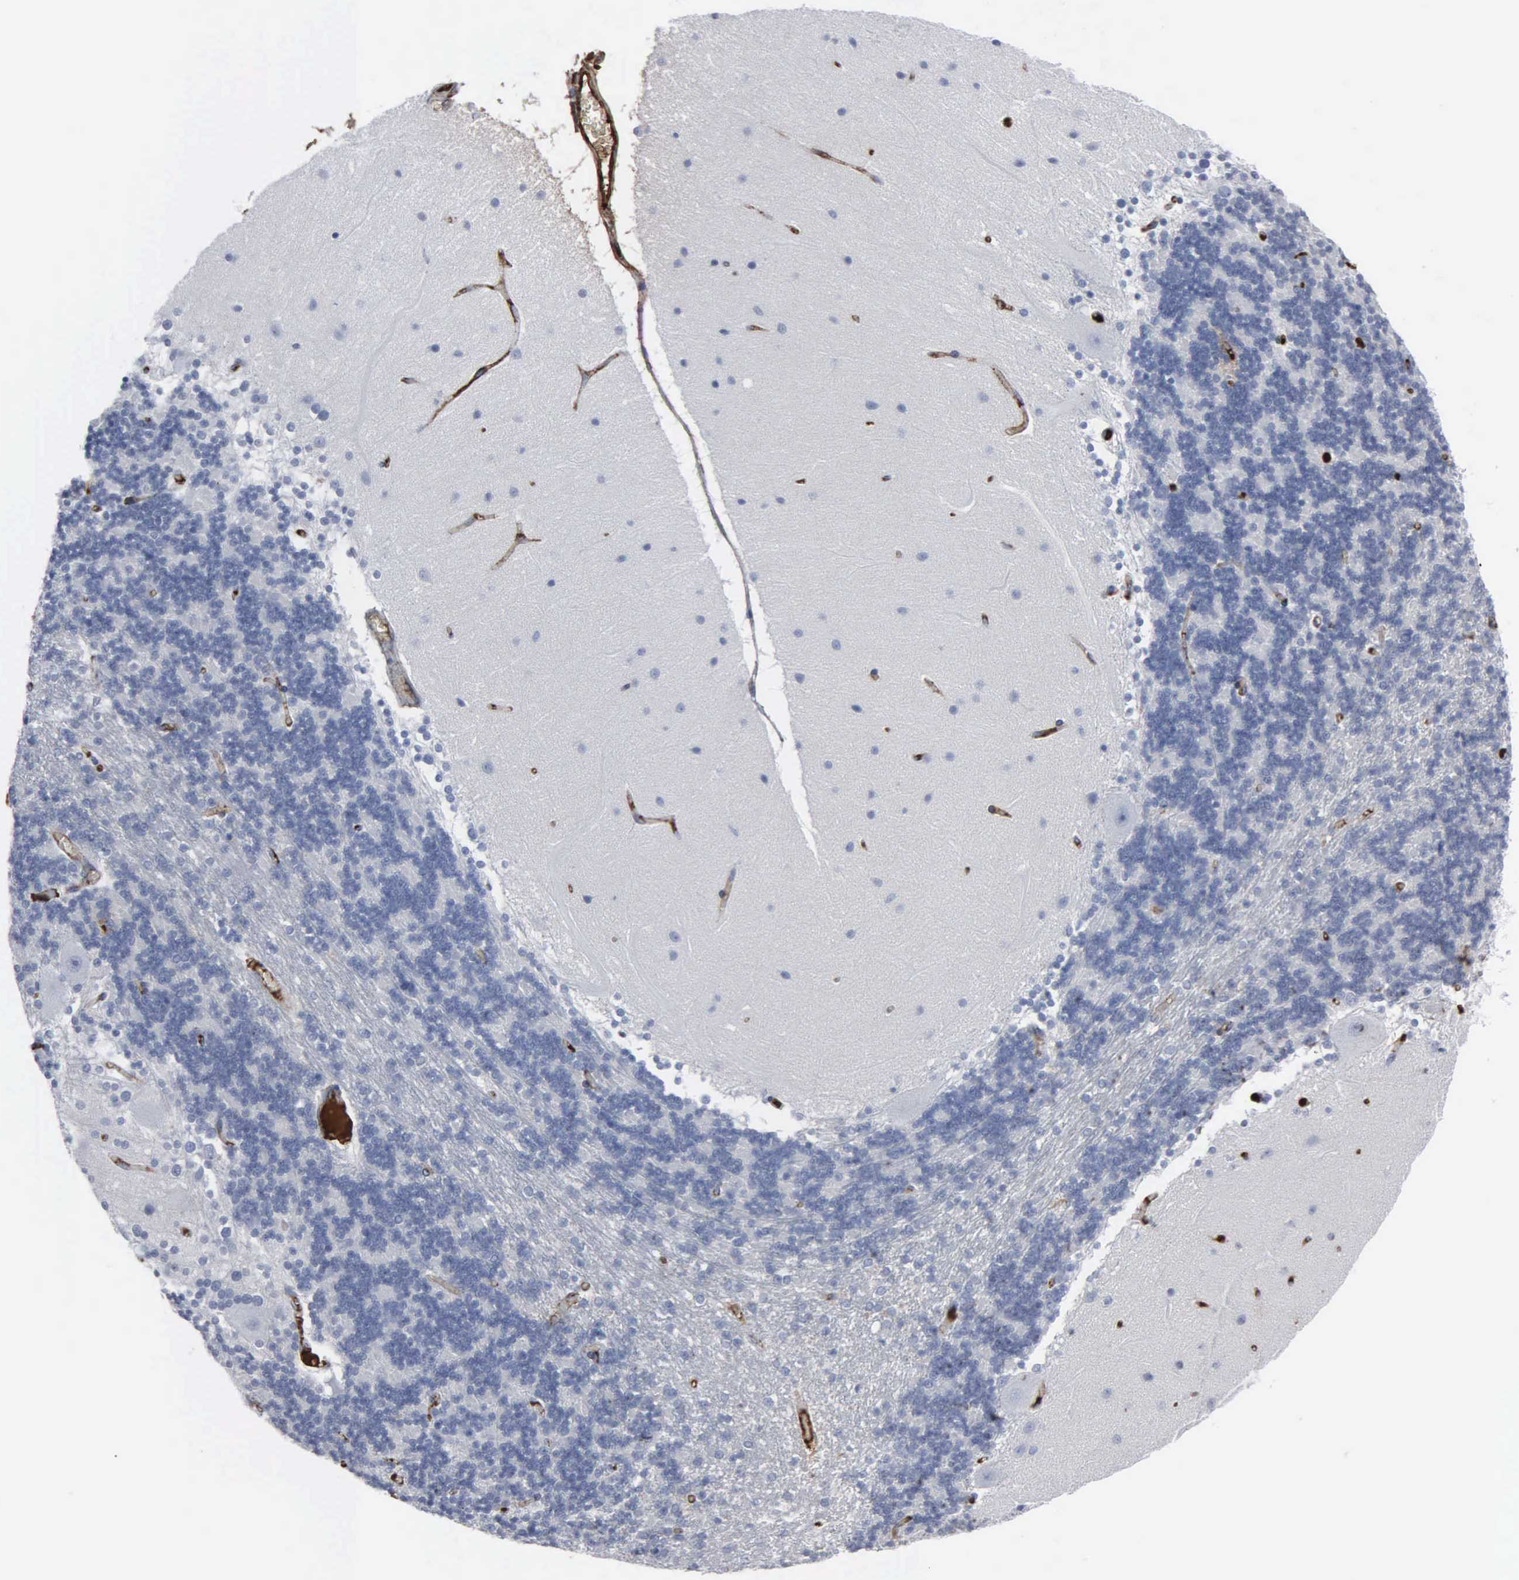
{"staining": {"intensity": "negative", "quantity": "none", "location": "none"}, "tissue": "cerebellum", "cell_type": "Cells in granular layer", "image_type": "normal", "snomed": [{"axis": "morphology", "description": "Normal tissue, NOS"}, {"axis": "topography", "description": "Cerebellum"}], "caption": "The micrograph demonstrates no significant staining in cells in granular layer of cerebellum.", "gene": "FN1", "patient": {"sex": "female", "age": 54}}